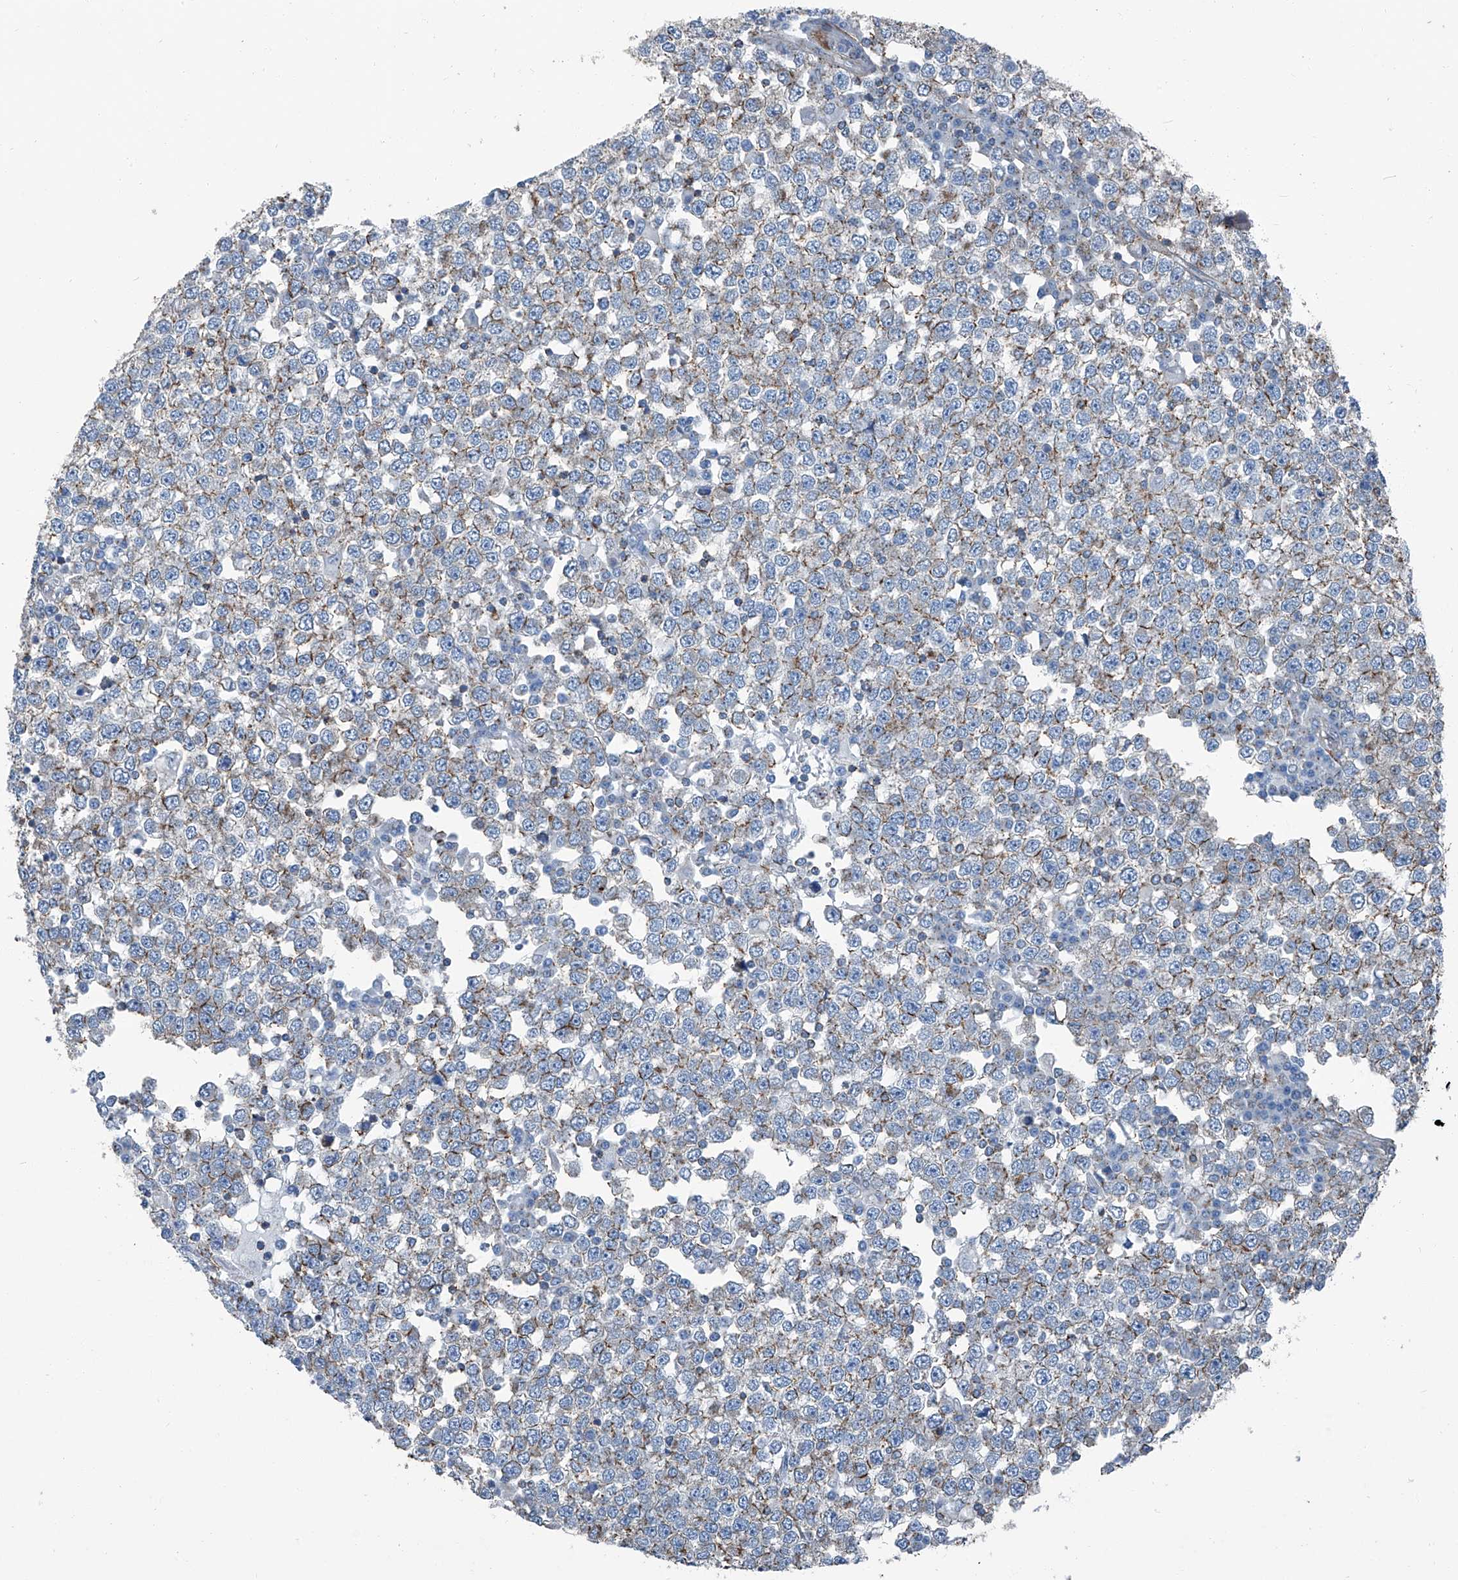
{"staining": {"intensity": "moderate", "quantity": "<25%", "location": "cytoplasmic/membranous"}, "tissue": "testis cancer", "cell_type": "Tumor cells", "image_type": "cancer", "snomed": [{"axis": "morphology", "description": "Seminoma, NOS"}, {"axis": "topography", "description": "Testis"}], "caption": "The micrograph reveals a brown stain indicating the presence of a protein in the cytoplasmic/membranous of tumor cells in testis cancer. Nuclei are stained in blue.", "gene": "SEPTIN7", "patient": {"sex": "male", "age": 65}}